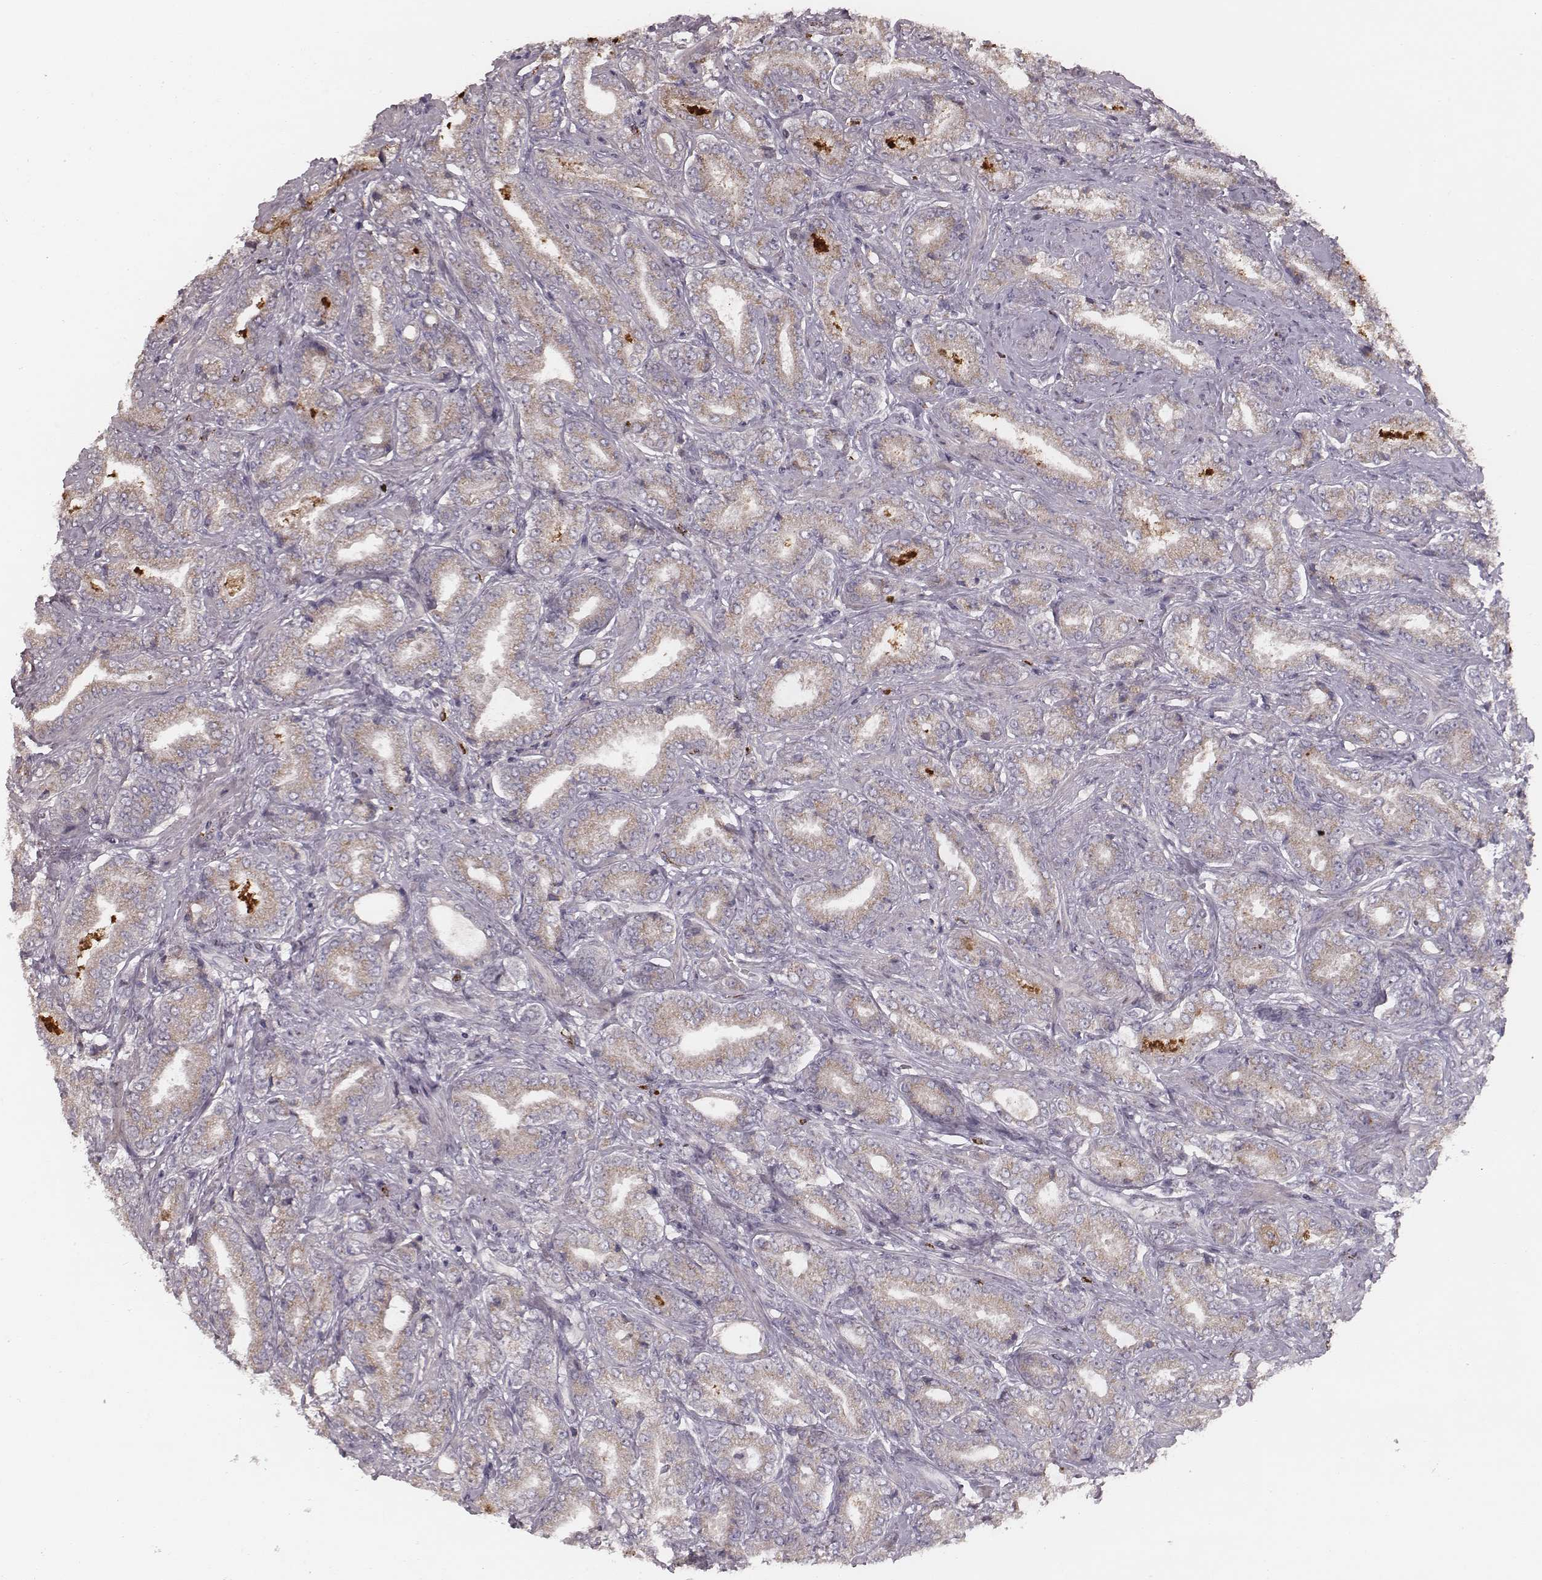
{"staining": {"intensity": "weak", "quantity": ">75%", "location": "cytoplasmic/membranous"}, "tissue": "prostate cancer", "cell_type": "Tumor cells", "image_type": "cancer", "snomed": [{"axis": "morphology", "description": "Adenocarcinoma, NOS"}, {"axis": "topography", "description": "Prostate"}], "caption": "A brown stain shows weak cytoplasmic/membranous expression of a protein in prostate cancer tumor cells.", "gene": "ABCA7", "patient": {"sex": "male", "age": 64}}